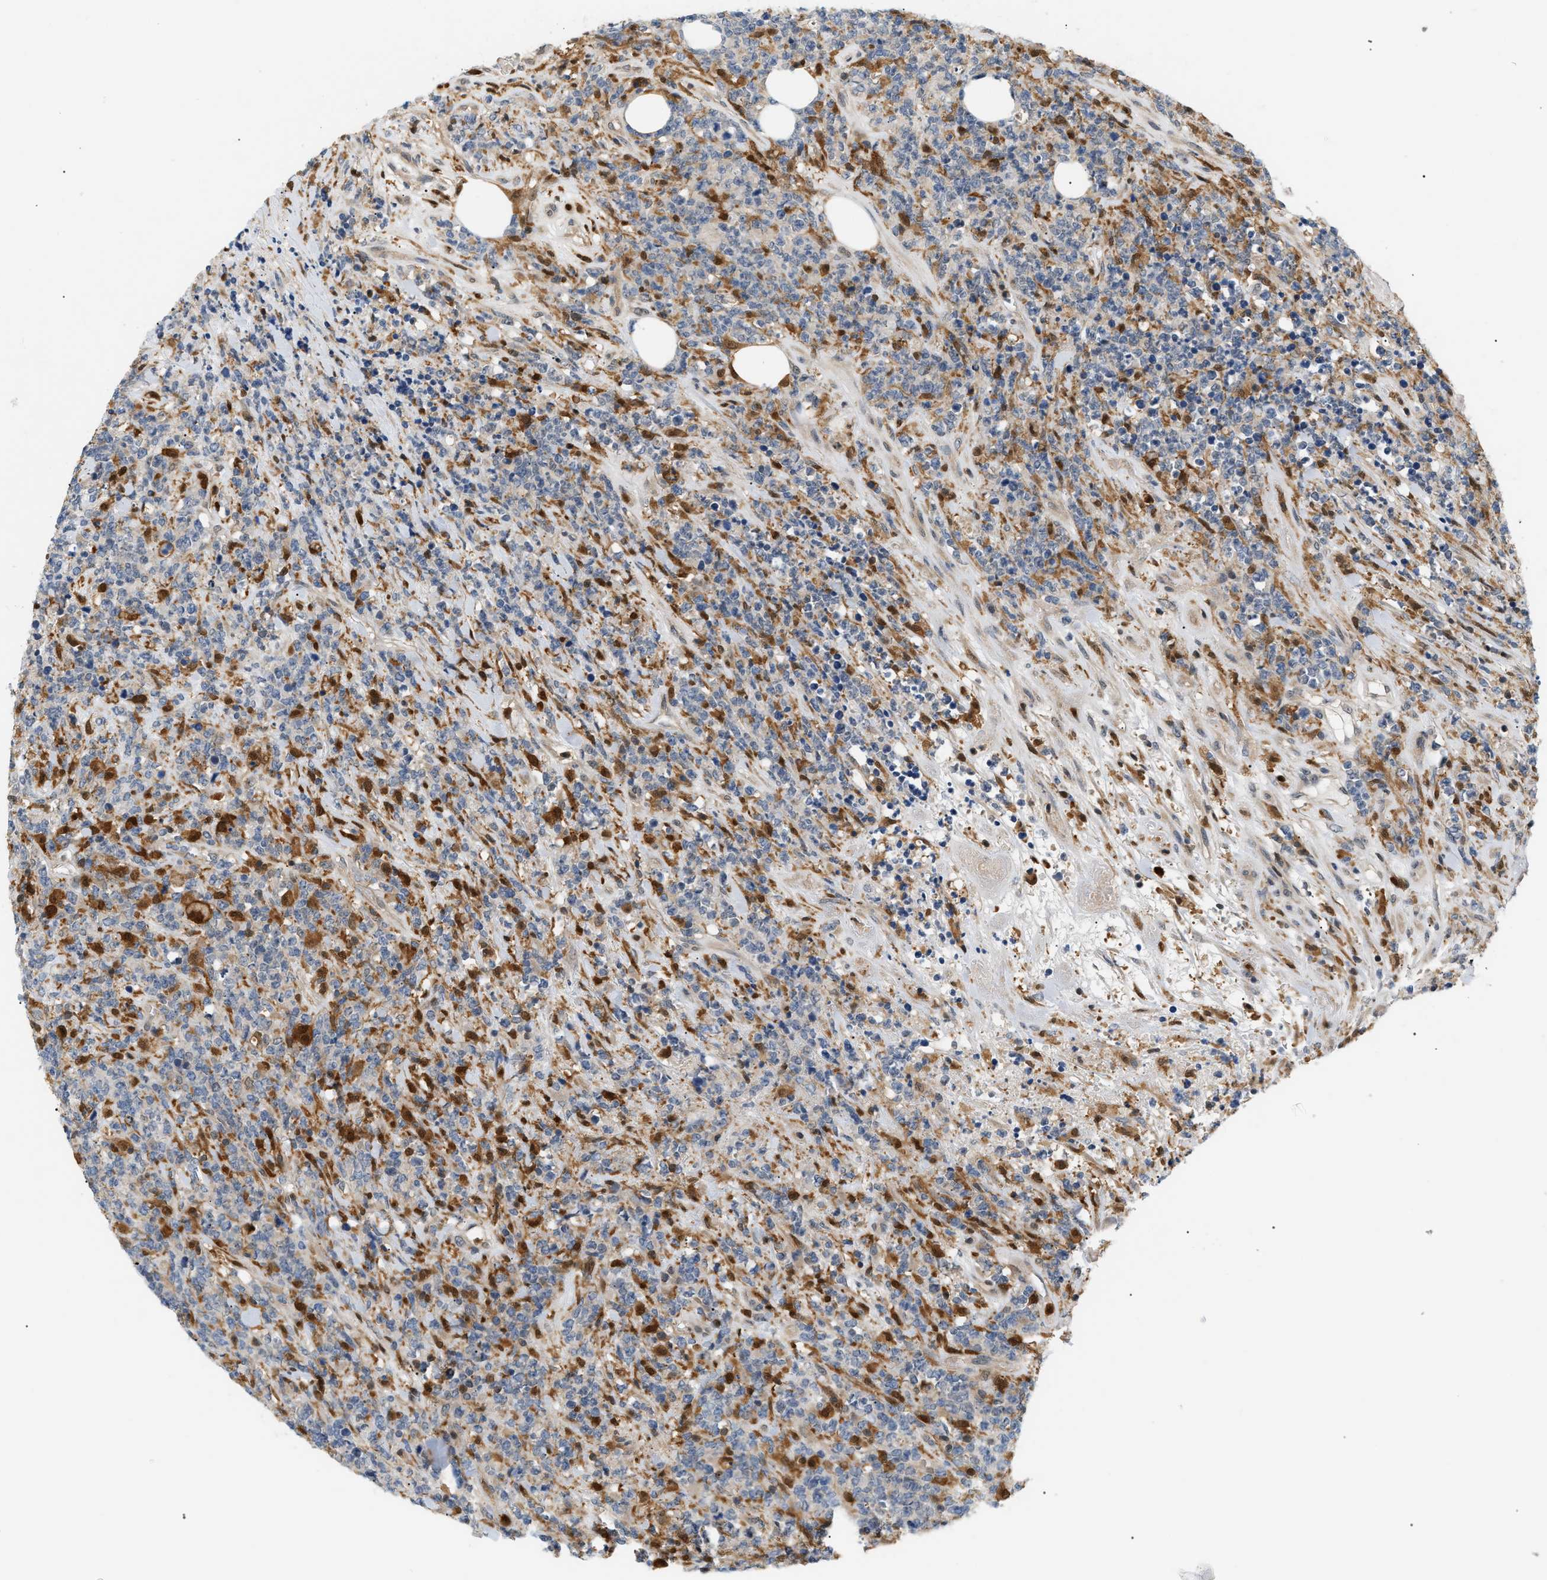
{"staining": {"intensity": "strong", "quantity": "<25%", "location": "cytoplasmic/membranous"}, "tissue": "lymphoma", "cell_type": "Tumor cells", "image_type": "cancer", "snomed": [{"axis": "morphology", "description": "Malignant lymphoma, non-Hodgkin's type, High grade"}, {"axis": "topography", "description": "Soft tissue"}], "caption": "Tumor cells show strong cytoplasmic/membranous expression in about <25% of cells in high-grade malignant lymphoma, non-Hodgkin's type.", "gene": "PYCARD", "patient": {"sex": "male", "age": 18}}